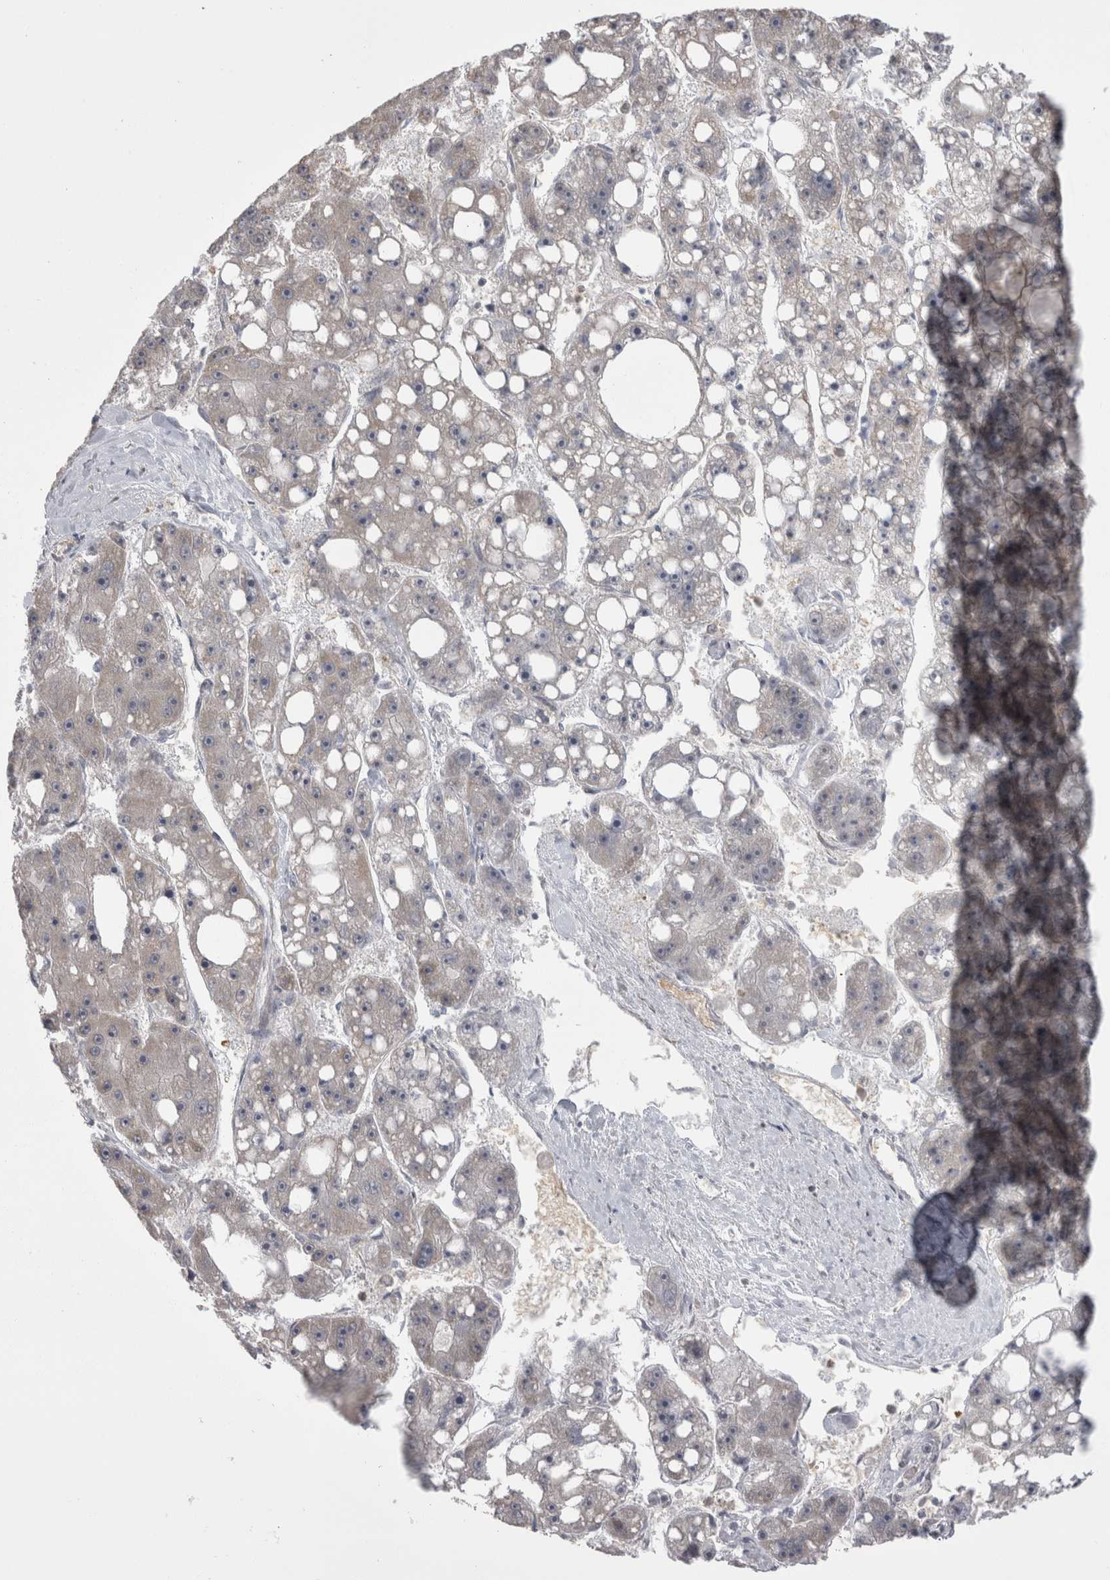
{"staining": {"intensity": "weak", "quantity": "<25%", "location": "cytoplasmic/membranous"}, "tissue": "liver cancer", "cell_type": "Tumor cells", "image_type": "cancer", "snomed": [{"axis": "morphology", "description": "Carcinoma, Hepatocellular, NOS"}, {"axis": "topography", "description": "Liver"}], "caption": "Immunohistochemistry (IHC) micrograph of neoplastic tissue: human hepatocellular carcinoma (liver) stained with DAB shows no significant protein staining in tumor cells. (Immunohistochemistry (IHC), brightfield microscopy, high magnification).", "gene": "CHIC2", "patient": {"sex": "female", "age": 61}}